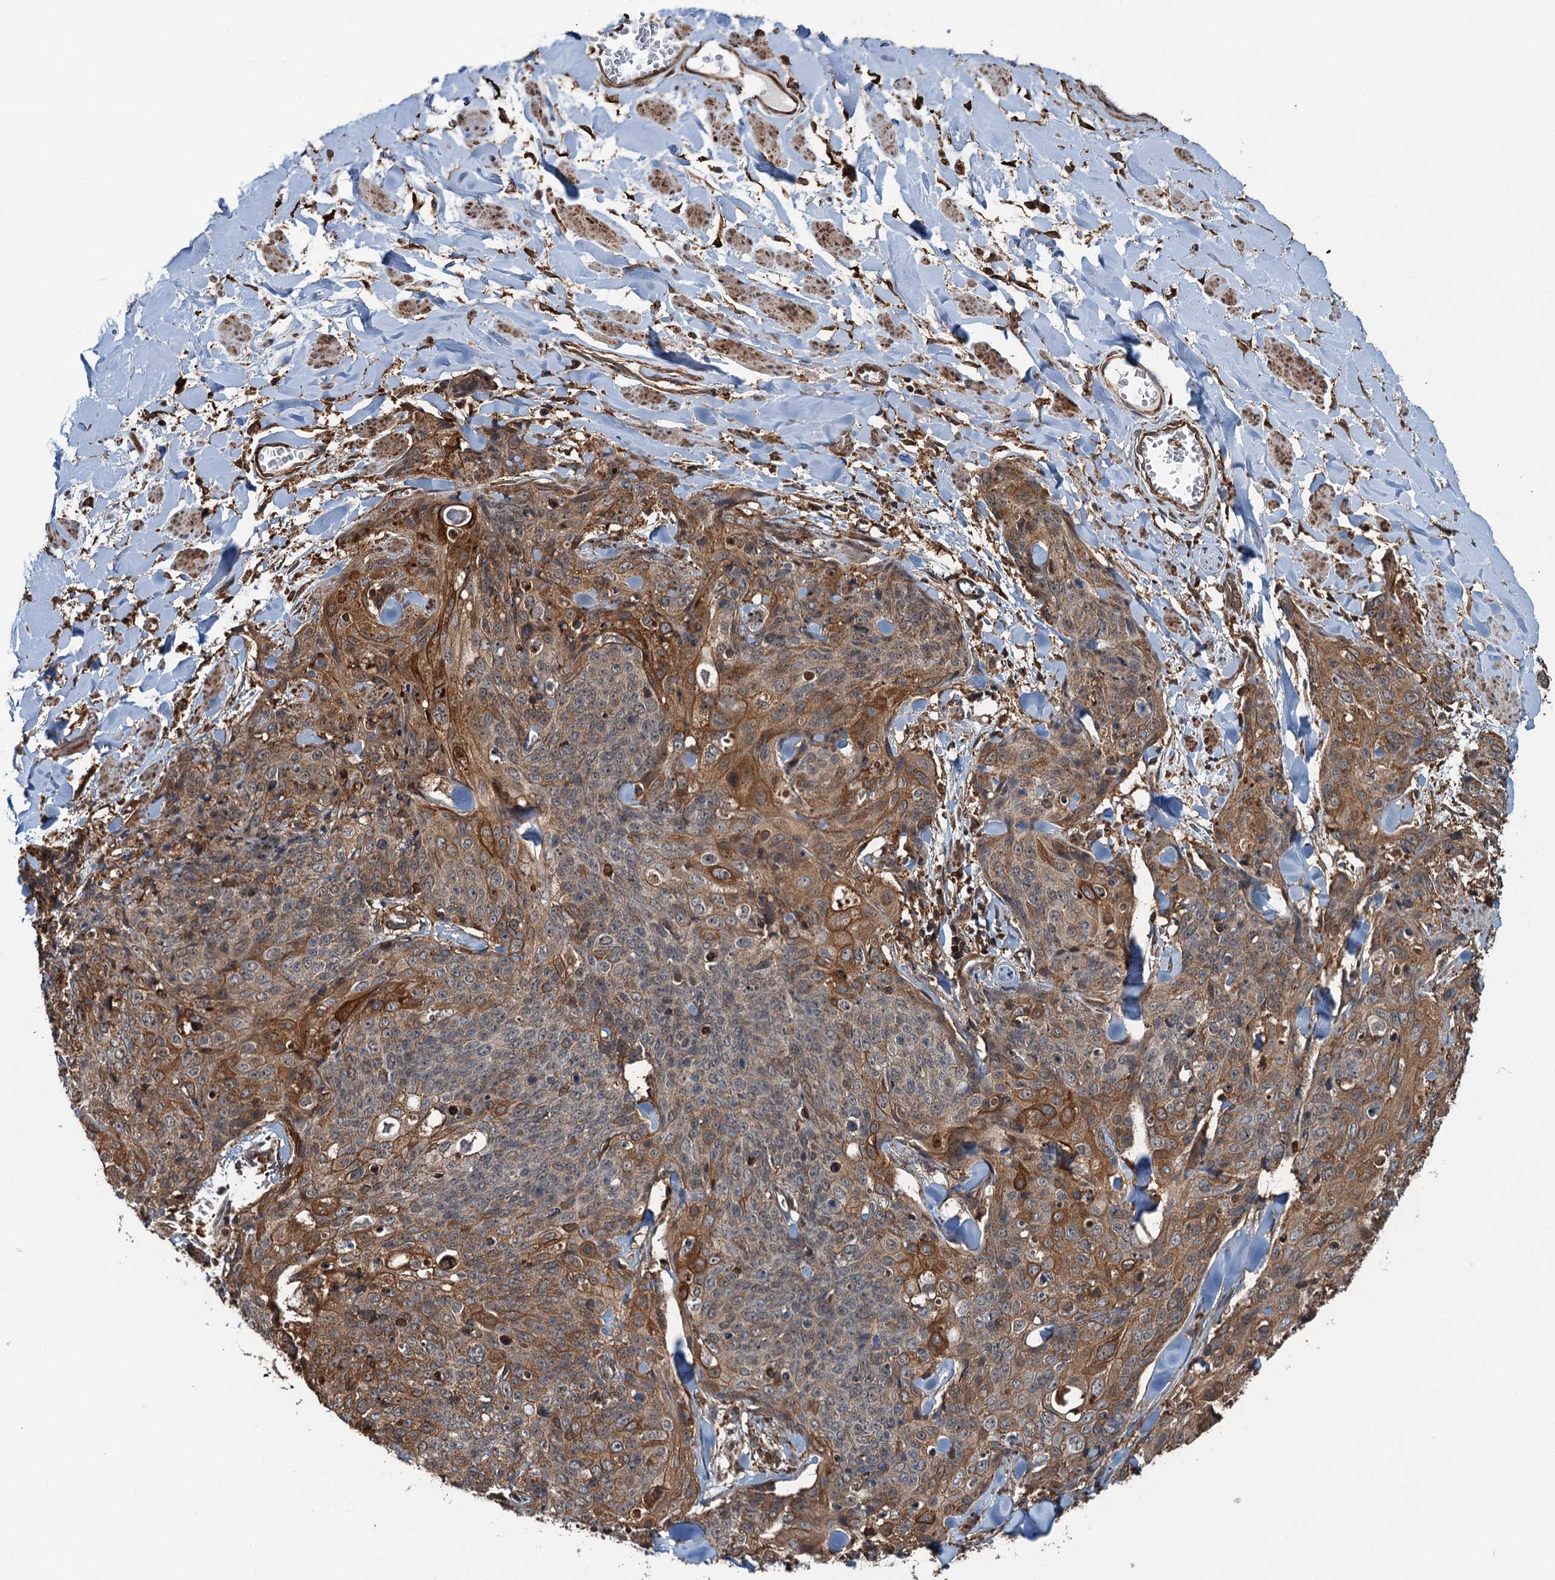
{"staining": {"intensity": "moderate", "quantity": ">75%", "location": "cytoplasmic/membranous"}, "tissue": "skin cancer", "cell_type": "Tumor cells", "image_type": "cancer", "snomed": [{"axis": "morphology", "description": "Squamous cell carcinoma, NOS"}, {"axis": "topography", "description": "Skin"}, {"axis": "topography", "description": "Vulva"}], "caption": "Skin cancer stained with DAB (3,3'-diaminobenzidine) IHC displays medium levels of moderate cytoplasmic/membranous expression in approximately >75% of tumor cells.", "gene": "WHAMM", "patient": {"sex": "female", "age": 85}}